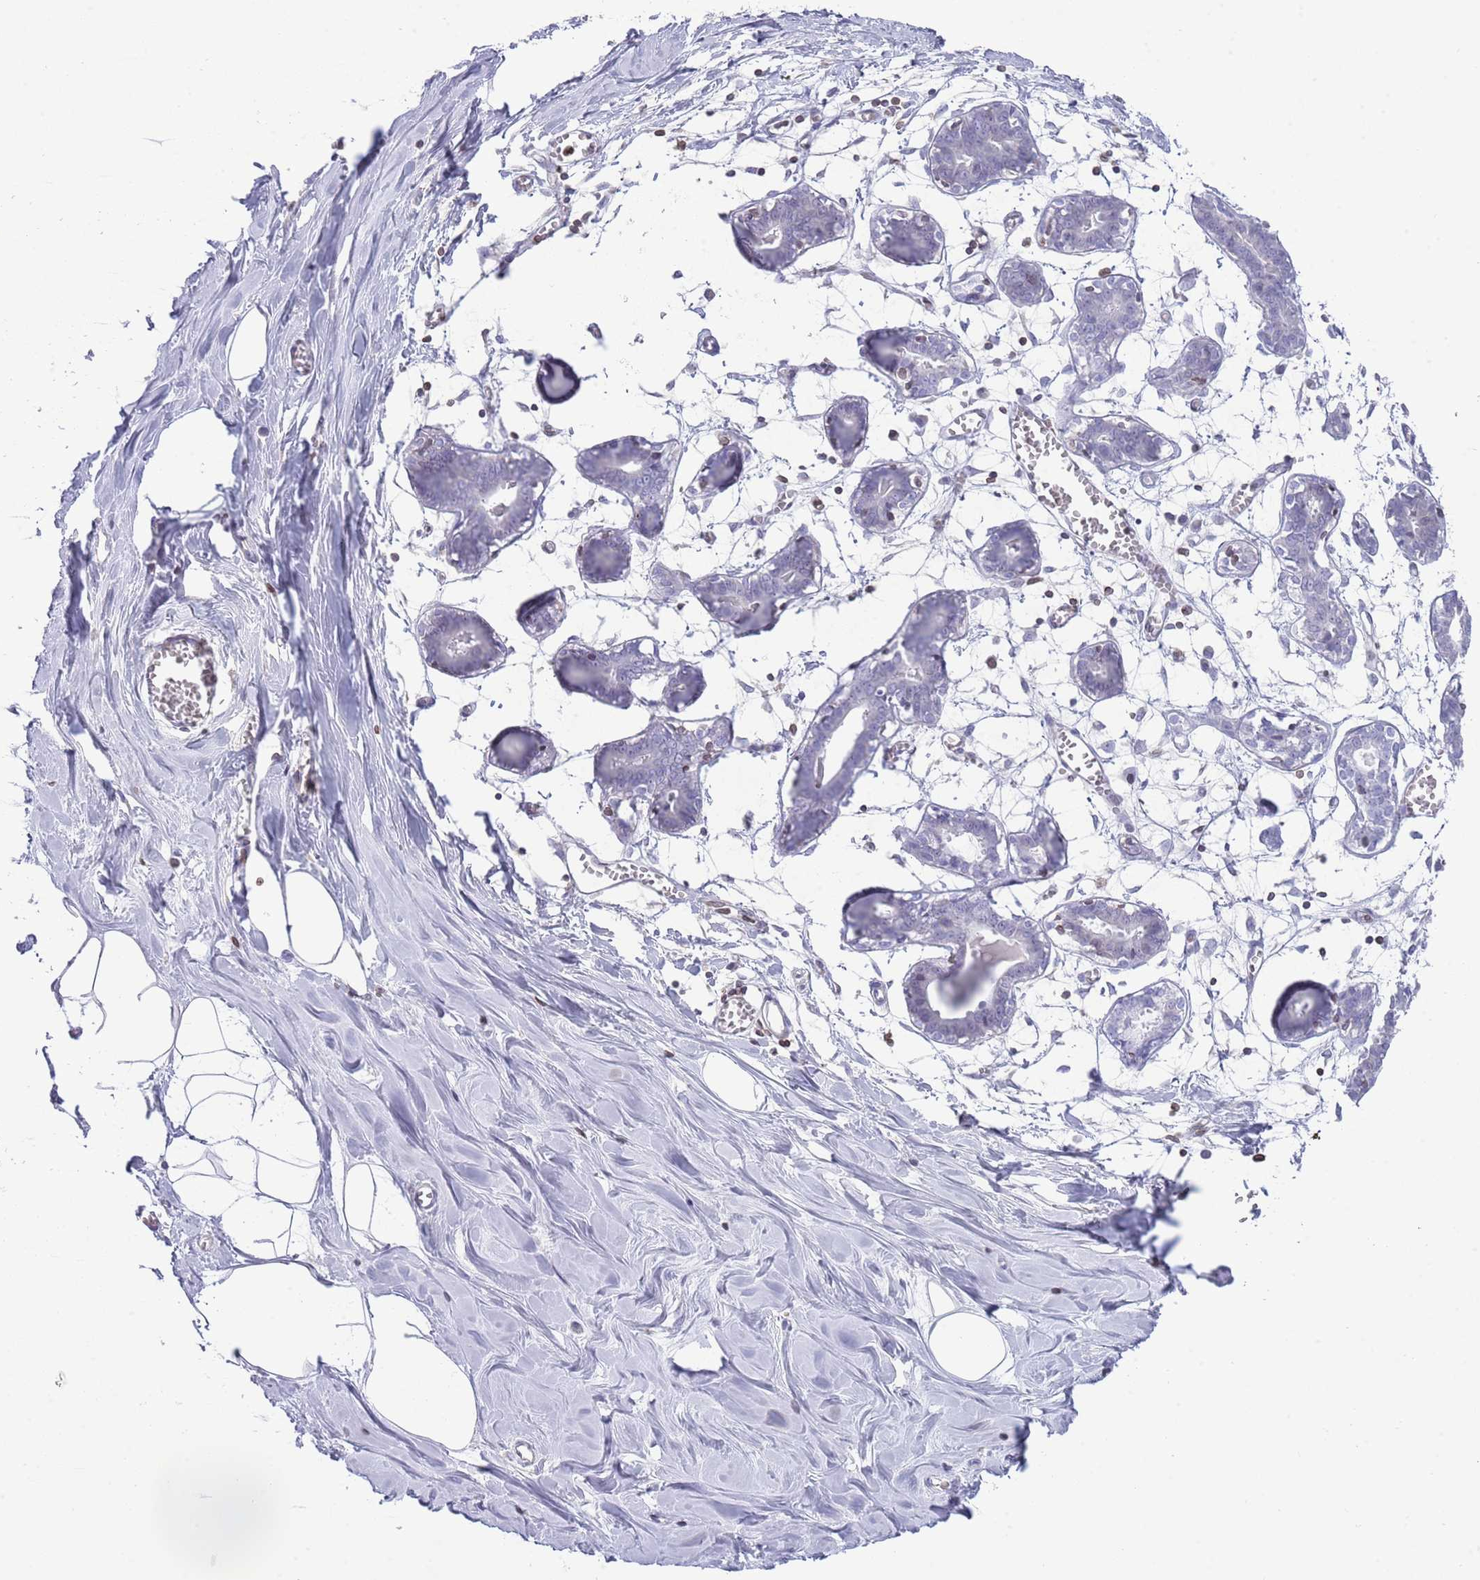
{"staining": {"intensity": "negative", "quantity": "none", "location": "none"}, "tissue": "breast", "cell_type": "Adipocytes", "image_type": "normal", "snomed": [{"axis": "morphology", "description": "Normal tissue, NOS"}, {"axis": "topography", "description": "Breast"}], "caption": "DAB immunohistochemical staining of benign breast exhibits no significant staining in adipocytes.", "gene": "LBR", "patient": {"sex": "female", "age": 27}}